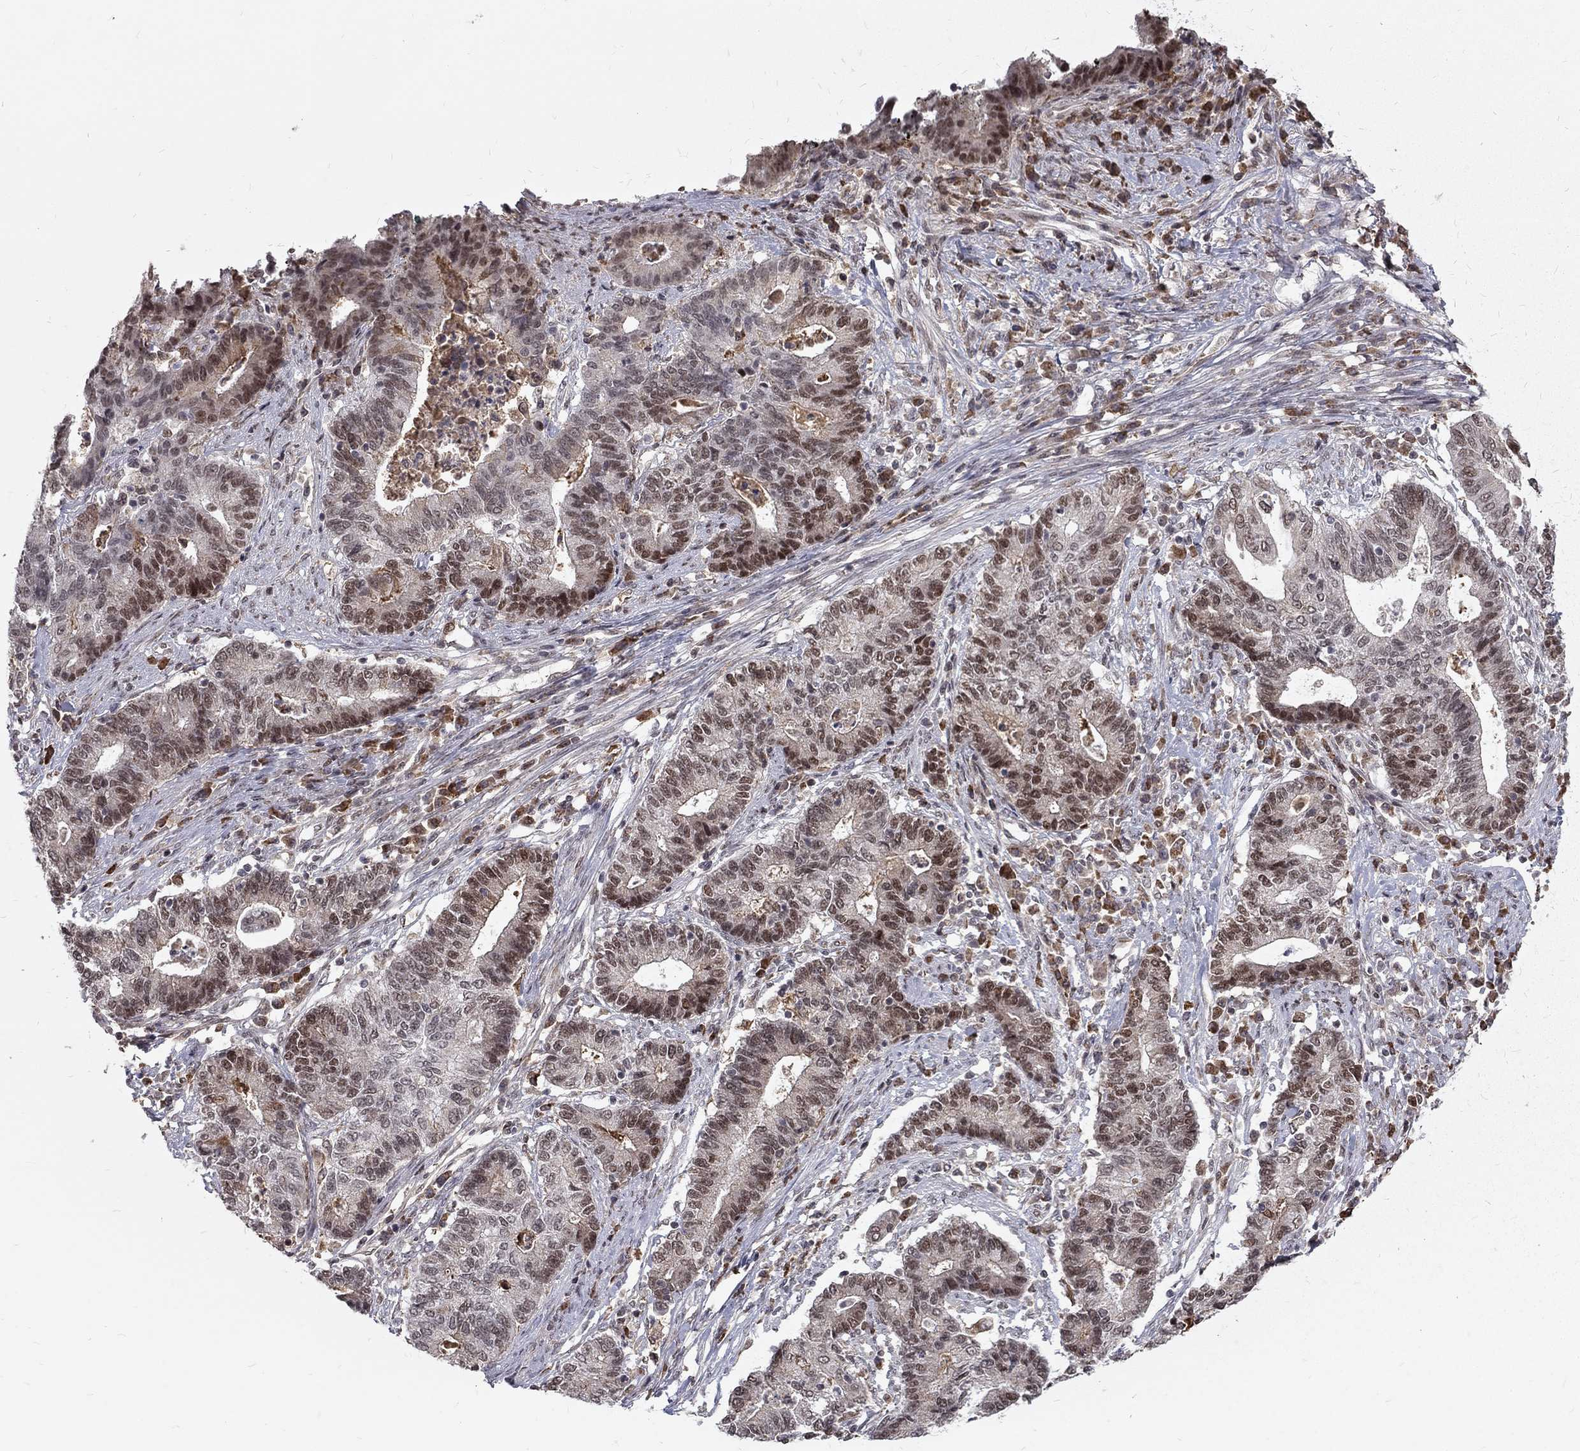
{"staining": {"intensity": "strong", "quantity": "25%-75%", "location": "nuclear"}, "tissue": "endometrial cancer", "cell_type": "Tumor cells", "image_type": "cancer", "snomed": [{"axis": "morphology", "description": "Adenocarcinoma, NOS"}, {"axis": "topography", "description": "Uterus"}, {"axis": "topography", "description": "Endometrium"}], "caption": "Endometrial cancer (adenocarcinoma) stained with a protein marker shows strong staining in tumor cells.", "gene": "TCEAL1", "patient": {"sex": "female", "age": 54}}